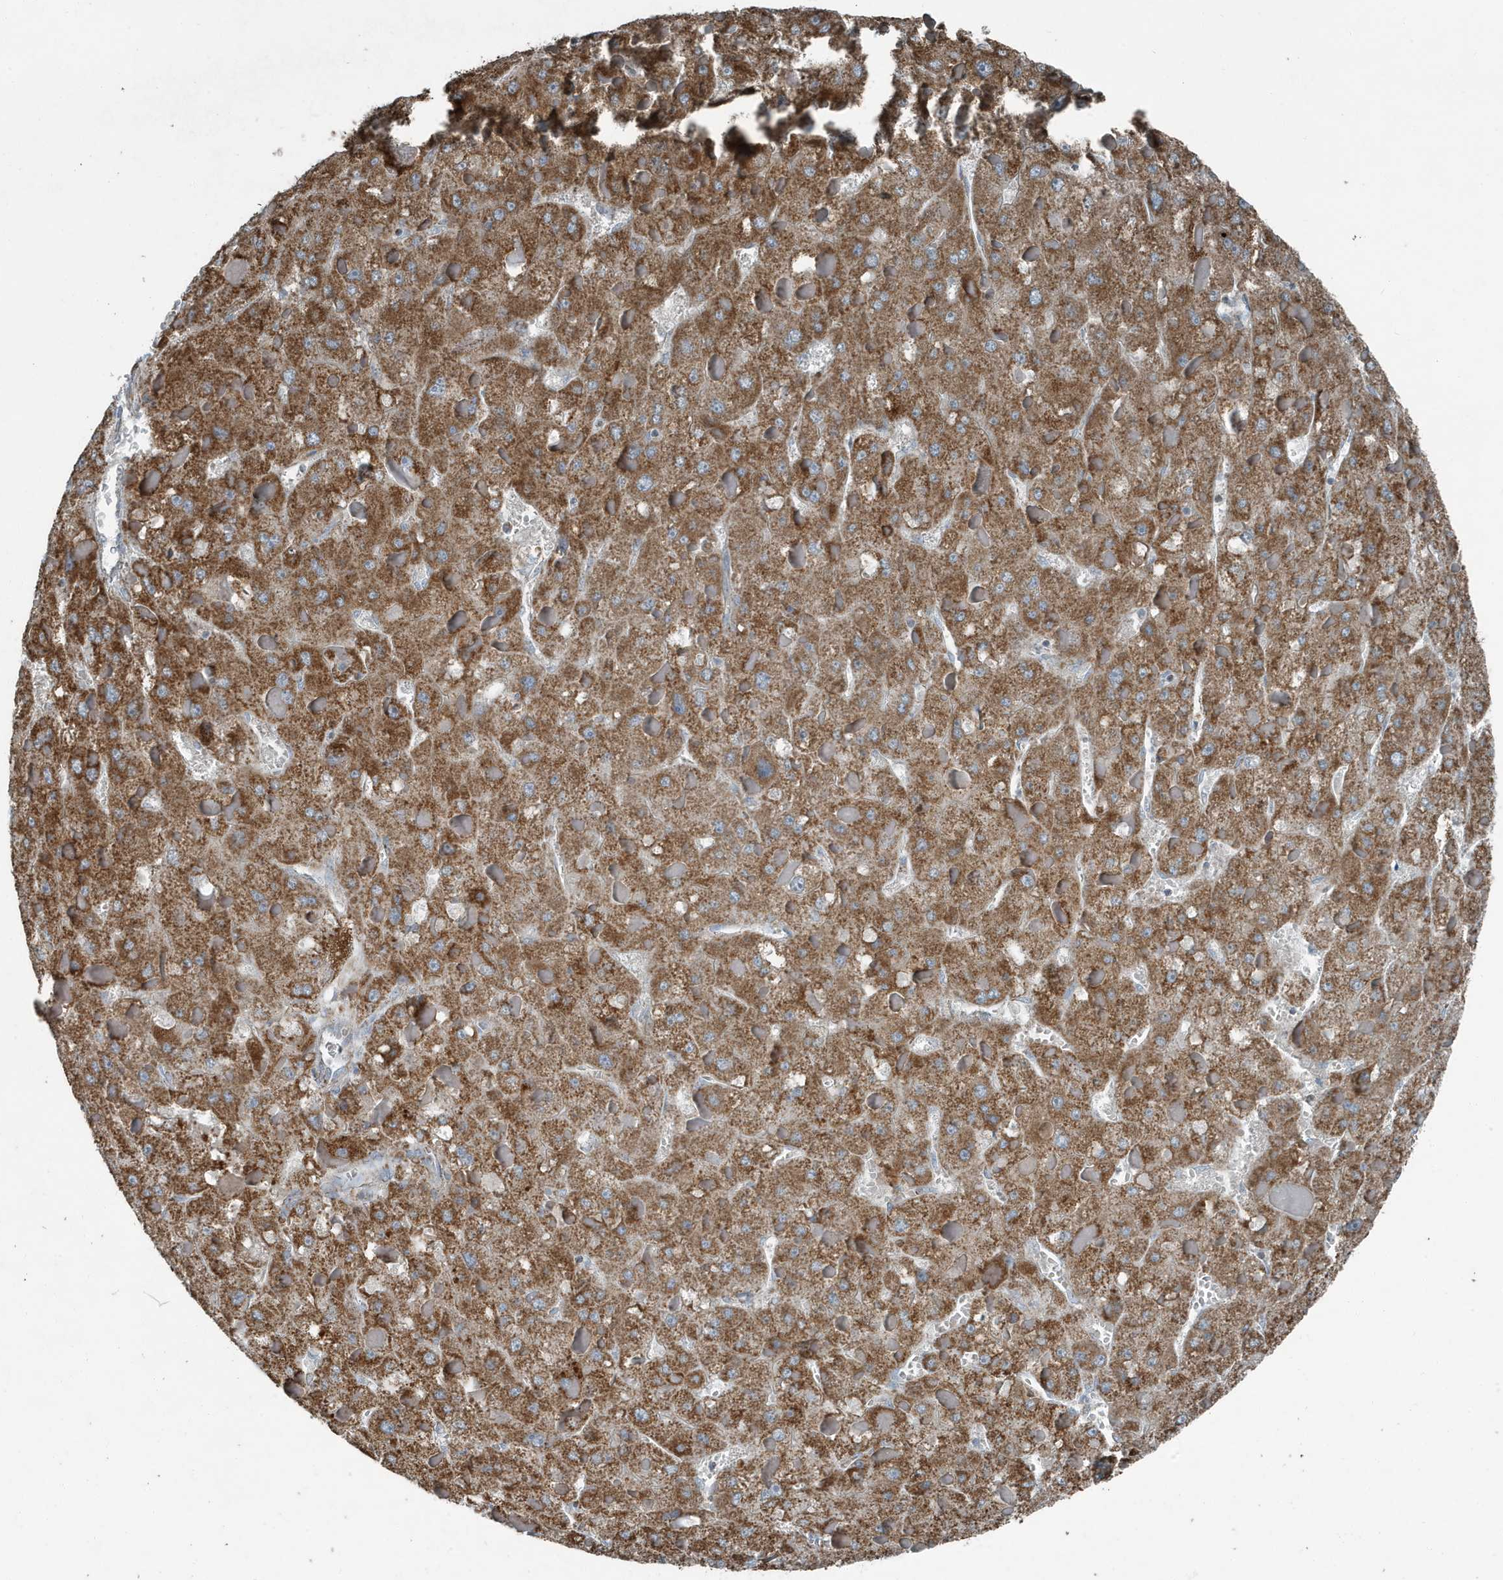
{"staining": {"intensity": "moderate", "quantity": ">75%", "location": "cytoplasmic/membranous"}, "tissue": "liver cancer", "cell_type": "Tumor cells", "image_type": "cancer", "snomed": [{"axis": "morphology", "description": "Carcinoma, Hepatocellular, NOS"}, {"axis": "topography", "description": "Liver"}], "caption": "Liver cancer (hepatocellular carcinoma) stained with a protein marker demonstrates moderate staining in tumor cells.", "gene": "MT-CYB", "patient": {"sex": "female", "age": 73}}